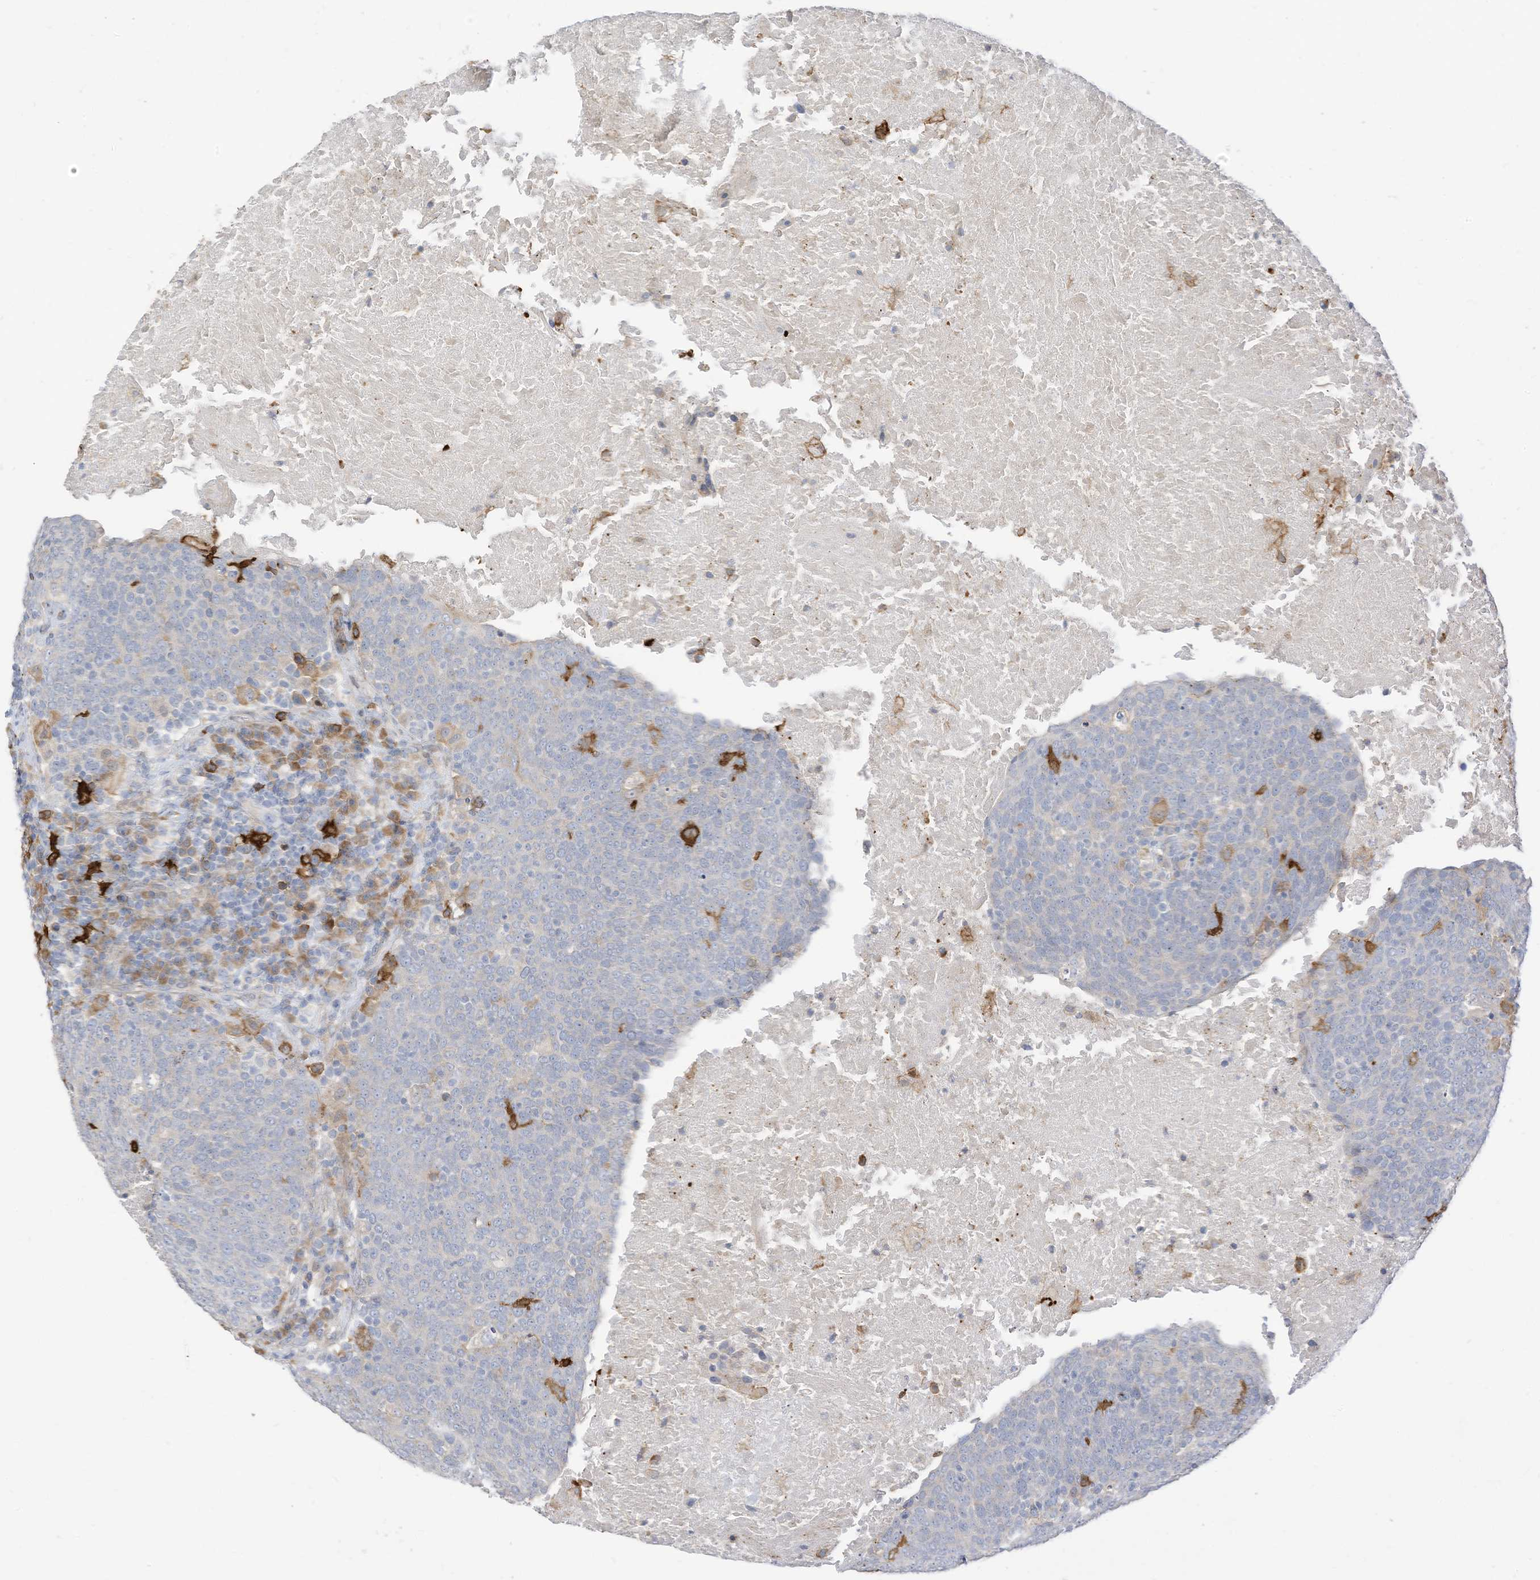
{"staining": {"intensity": "negative", "quantity": "none", "location": "none"}, "tissue": "head and neck cancer", "cell_type": "Tumor cells", "image_type": "cancer", "snomed": [{"axis": "morphology", "description": "Squamous cell carcinoma, NOS"}, {"axis": "morphology", "description": "Squamous cell carcinoma, metastatic, NOS"}, {"axis": "topography", "description": "Lymph node"}, {"axis": "topography", "description": "Head-Neck"}], "caption": "A photomicrograph of human head and neck cancer is negative for staining in tumor cells.", "gene": "ATP13A1", "patient": {"sex": "male", "age": 62}}